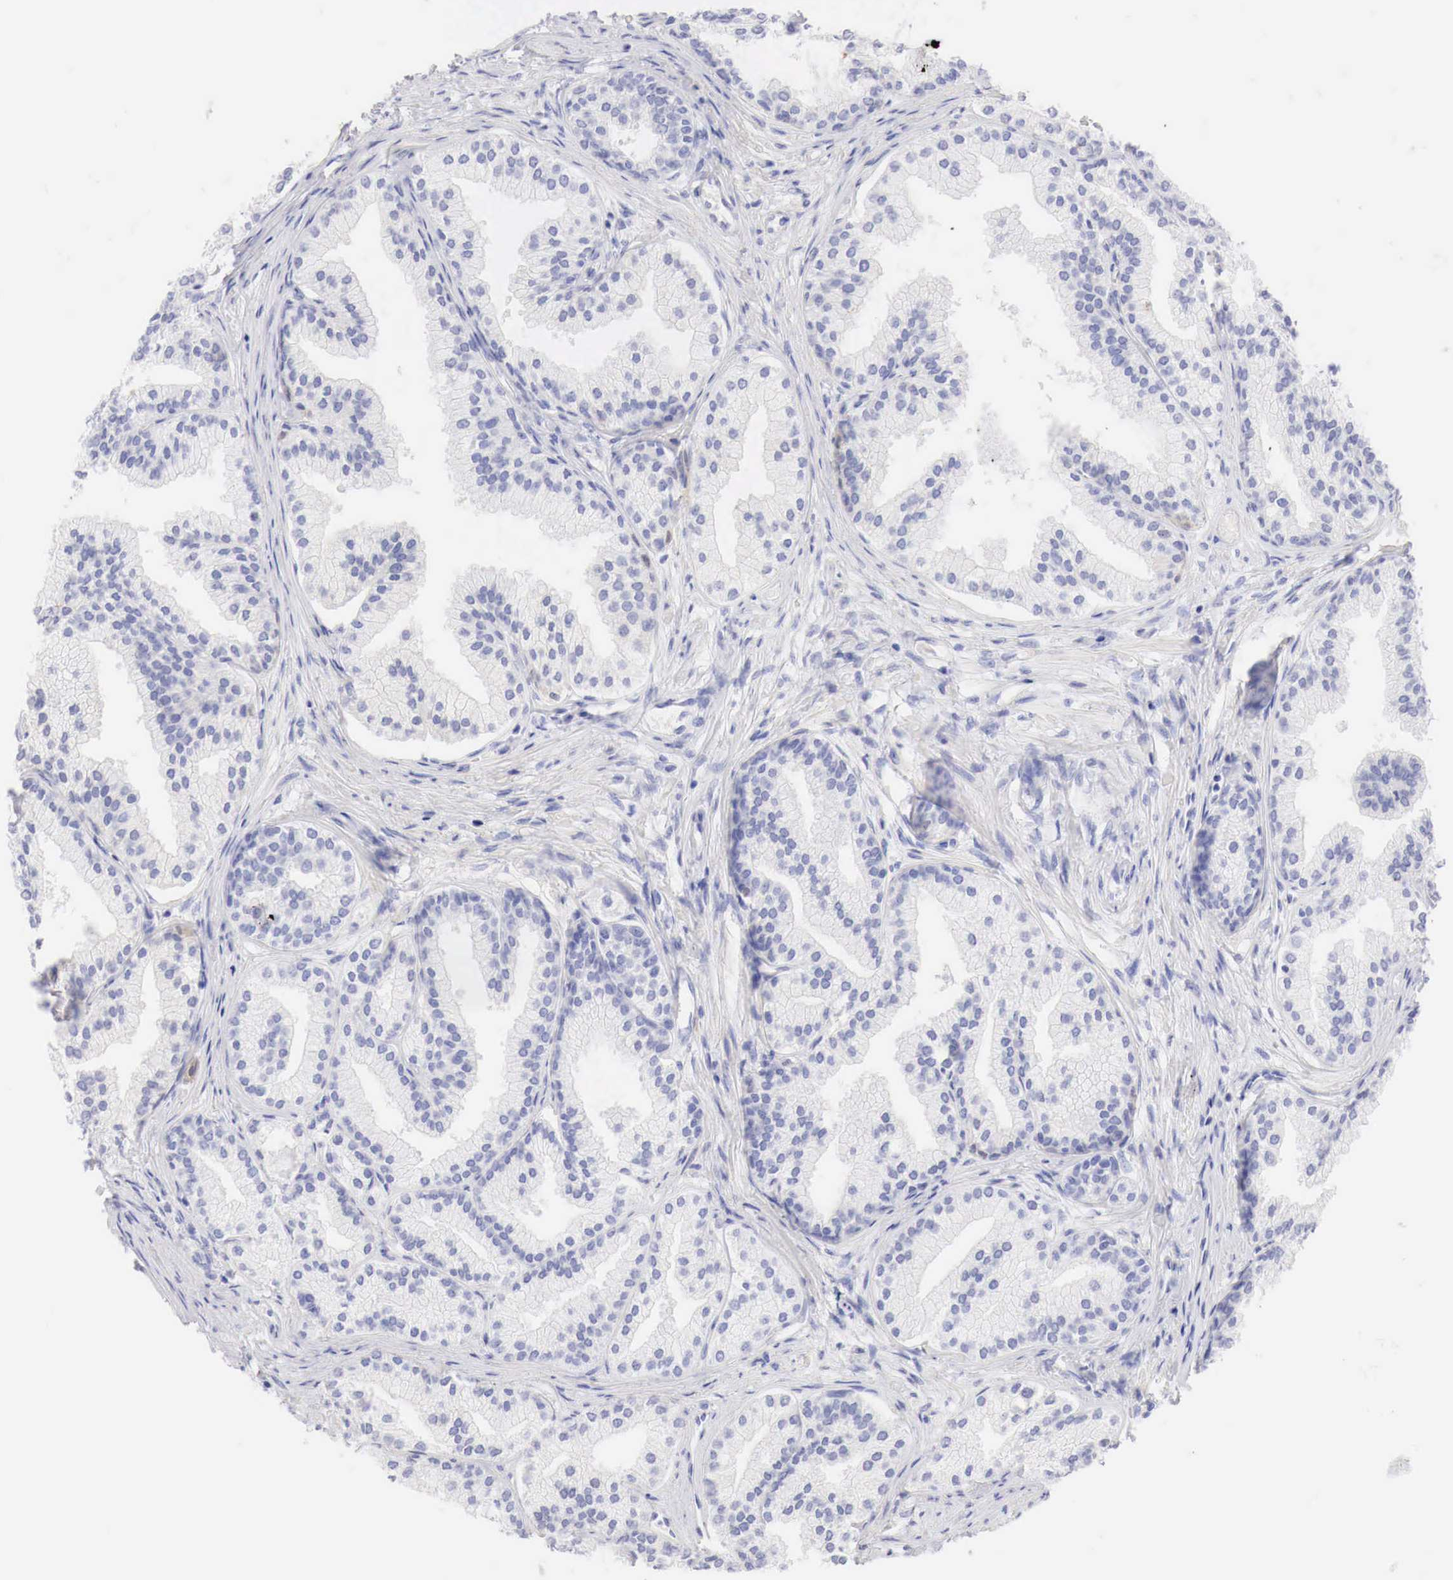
{"staining": {"intensity": "negative", "quantity": "none", "location": "none"}, "tissue": "prostate", "cell_type": "Glandular cells", "image_type": "normal", "snomed": [{"axis": "morphology", "description": "Normal tissue, NOS"}, {"axis": "topography", "description": "Prostate"}], "caption": "Immunohistochemistry histopathology image of normal prostate stained for a protein (brown), which reveals no expression in glandular cells. (DAB immunohistochemistry with hematoxylin counter stain).", "gene": "CDKN2A", "patient": {"sex": "male", "age": 68}}